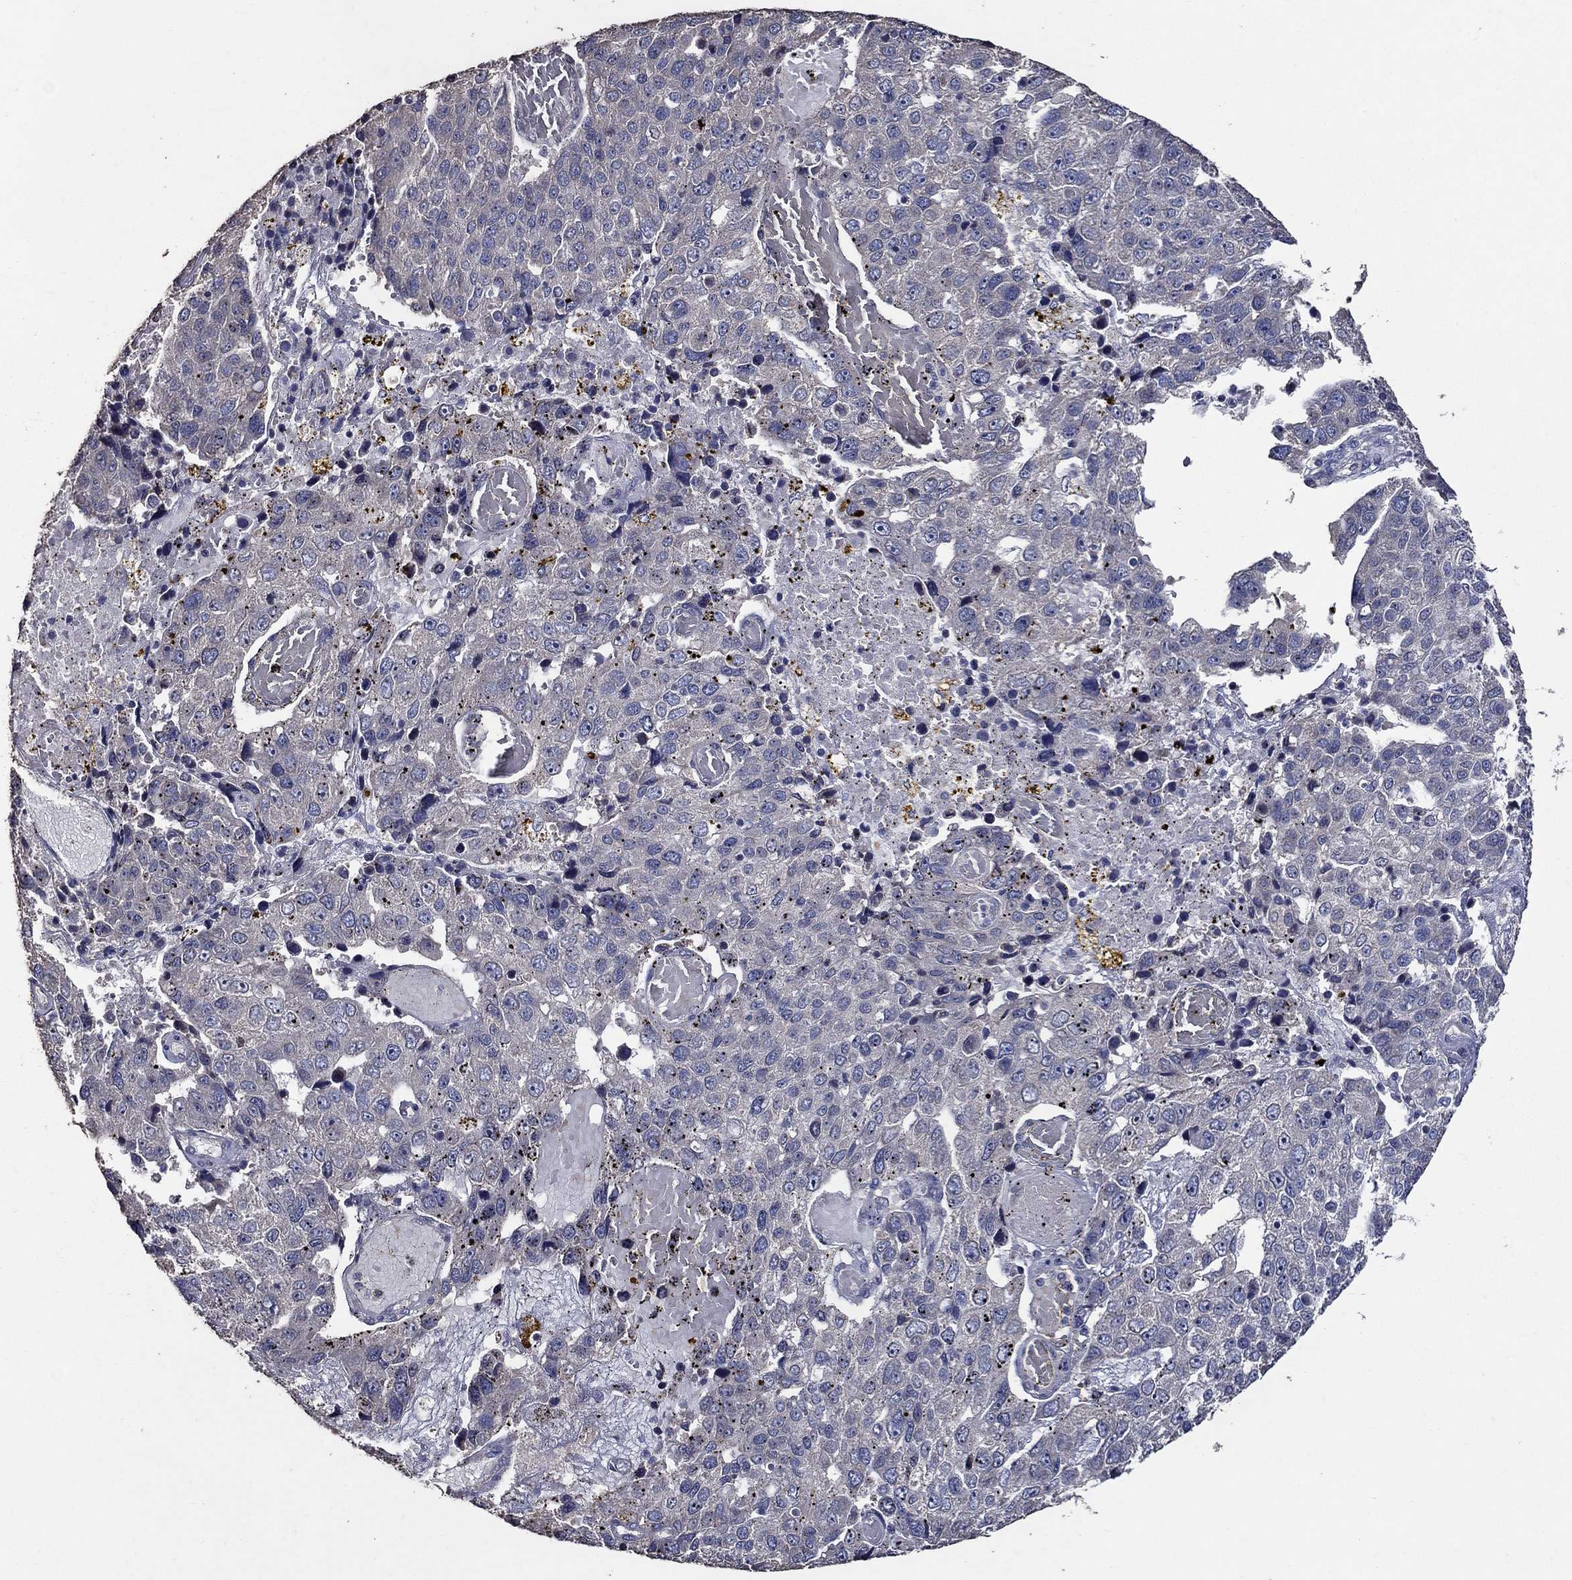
{"staining": {"intensity": "negative", "quantity": "none", "location": "none"}, "tissue": "pancreatic cancer", "cell_type": "Tumor cells", "image_type": "cancer", "snomed": [{"axis": "morphology", "description": "Adenocarcinoma, NOS"}, {"axis": "topography", "description": "Pancreas"}], "caption": "High power microscopy histopathology image of an IHC micrograph of pancreatic cancer (adenocarcinoma), revealing no significant positivity in tumor cells. Brightfield microscopy of immunohistochemistry (IHC) stained with DAB (3,3'-diaminobenzidine) (brown) and hematoxylin (blue), captured at high magnification.", "gene": "HAP1", "patient": {"sex": "female", "age": 61}}